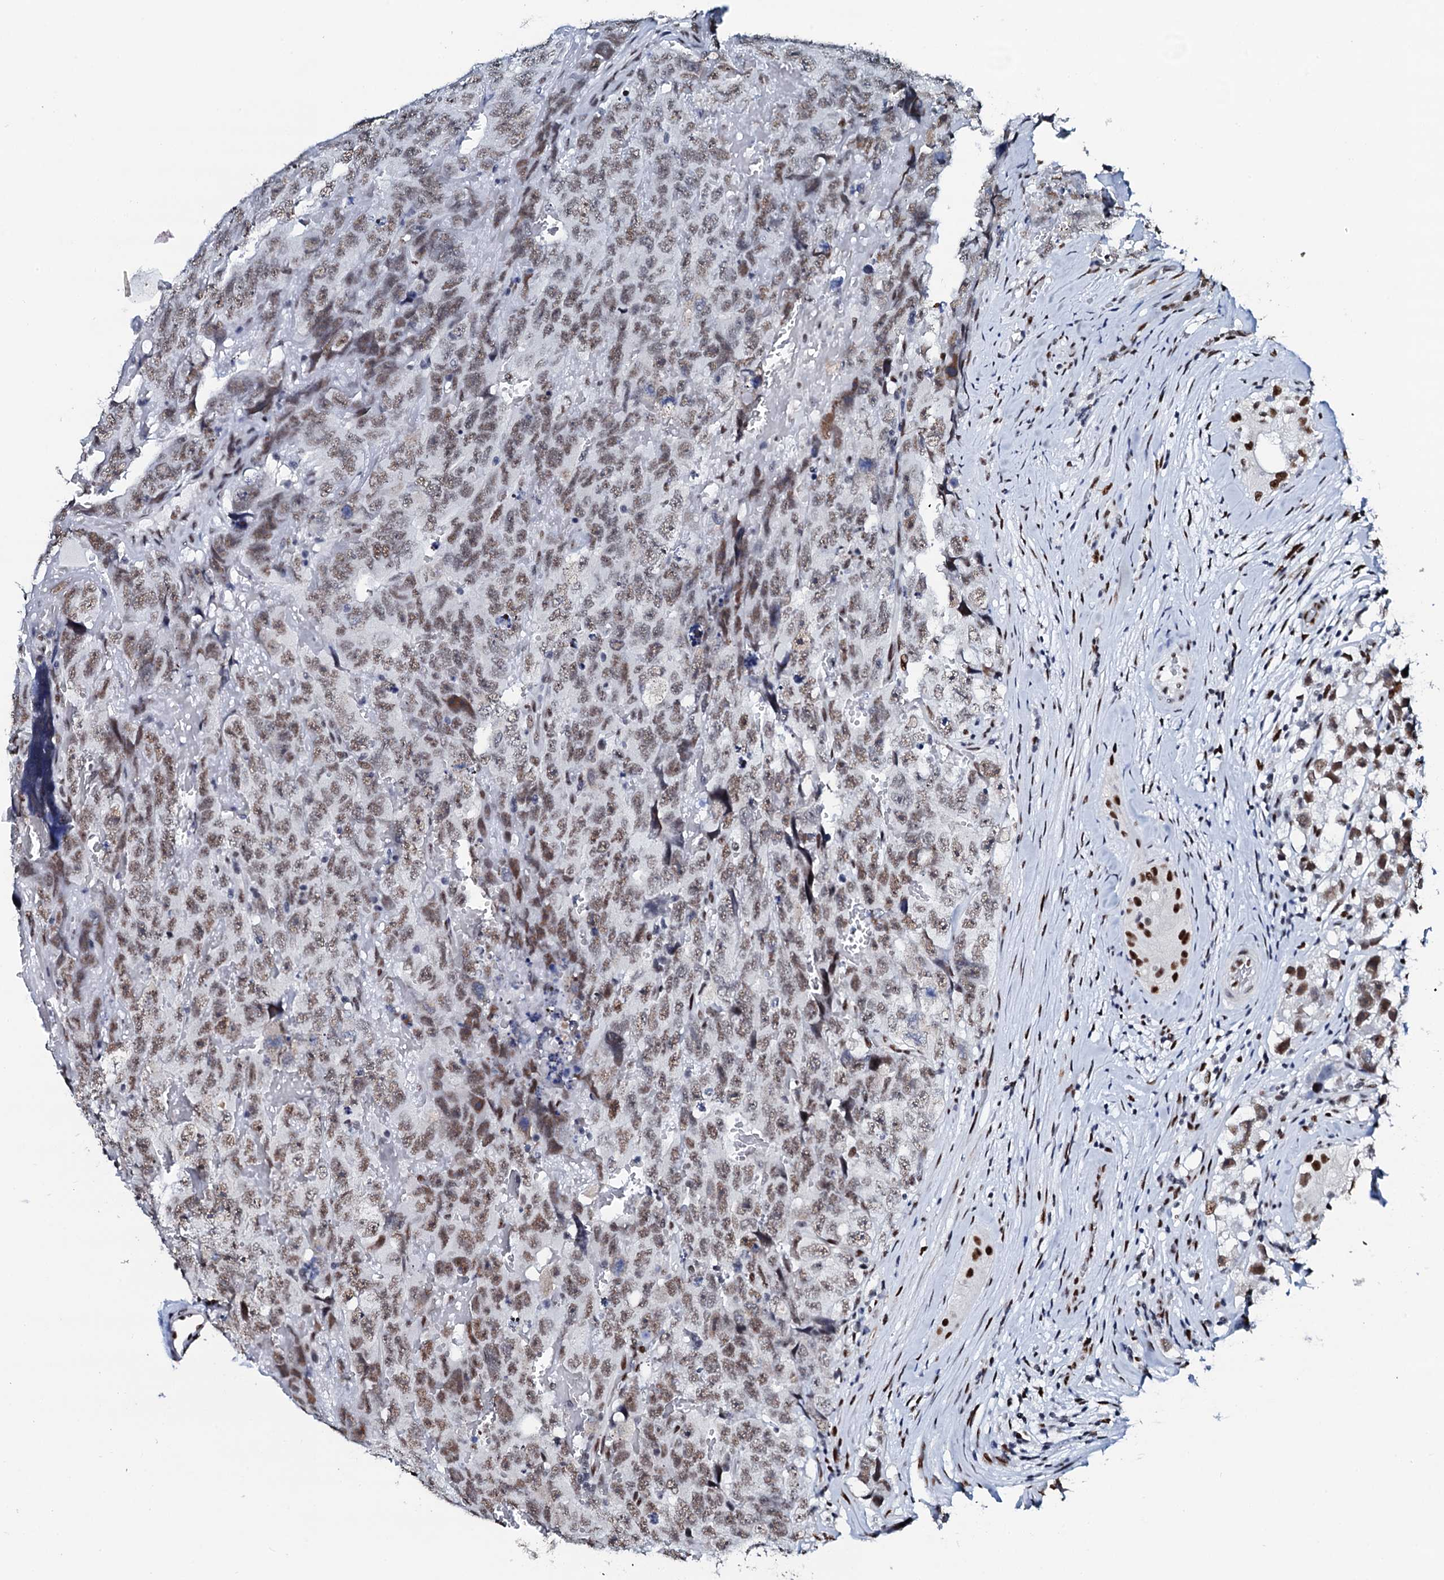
{"staining": {"intensity": "moderate", "quantity": ">75%", "location": "nuclear"}, "tissue": "testis cancer", "cell_type": "Tumor cells", "image_type": "cancer", "snomed": [{"axis": "morphology", "description": "Carcinoma, Embryonal, NOS"}, {"axis": "topography", "description": "Testis"}], "caption": "An immunohistochemistry (IHC) micrograph of neoplastic tissue is shown. Protein staining in brown shows moderate nuclear positivity in embryonal carcinoma (testis) within tumor cells.", "gene": "NKAPD1", "patient": {"sex": "male", "age": 45}}